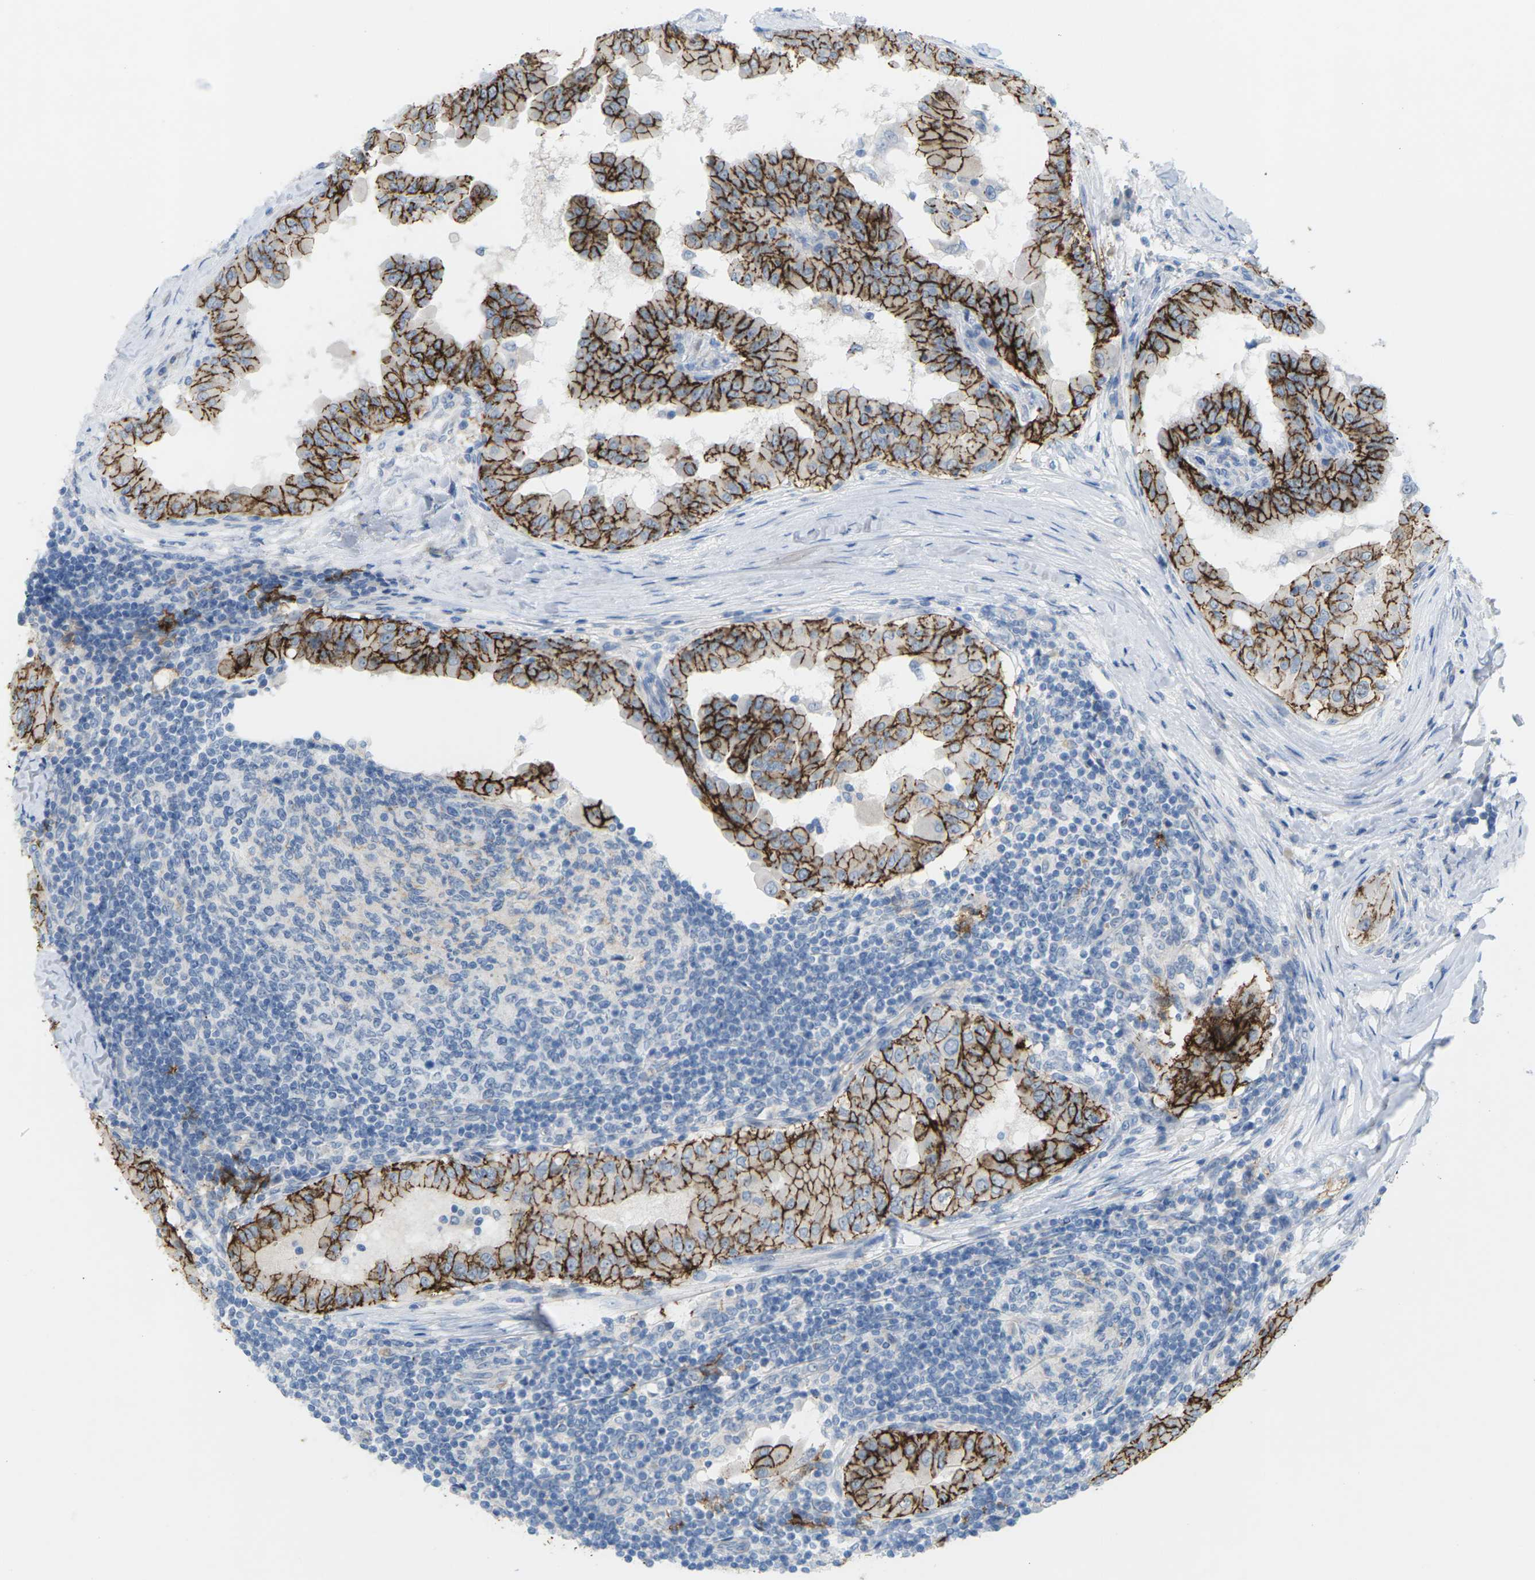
{"staining": {"intensity": "strong", "quantity": ">75%", "location": "cytoplasmic/membranous"}, "tissue": "thyroid cancer", "cell_type": "Tumor cells", "image_type": "cancer", "snomed": [{"axis": "morphology", "description": "Papillary adenocarcinoma, NOS"}, {"axis": "topography", "description": "Thyroid gland"}], "caption": "The histopathology image demonstrates immunohistochemical staining of thyroid papillary adenocarcinoma. There is strong cytoplasmic/membranous positivity is seen in about >75% of tumor cells. The staining was performed using DAB (3,3'-diaminobenzidine) to visualize the protein expression in brown, while the nuclei were stained in blue with hematoxylin (Magnification: 20x).", "gene": "CLDN3", "patient": {"sex": "male", "age": 33}}